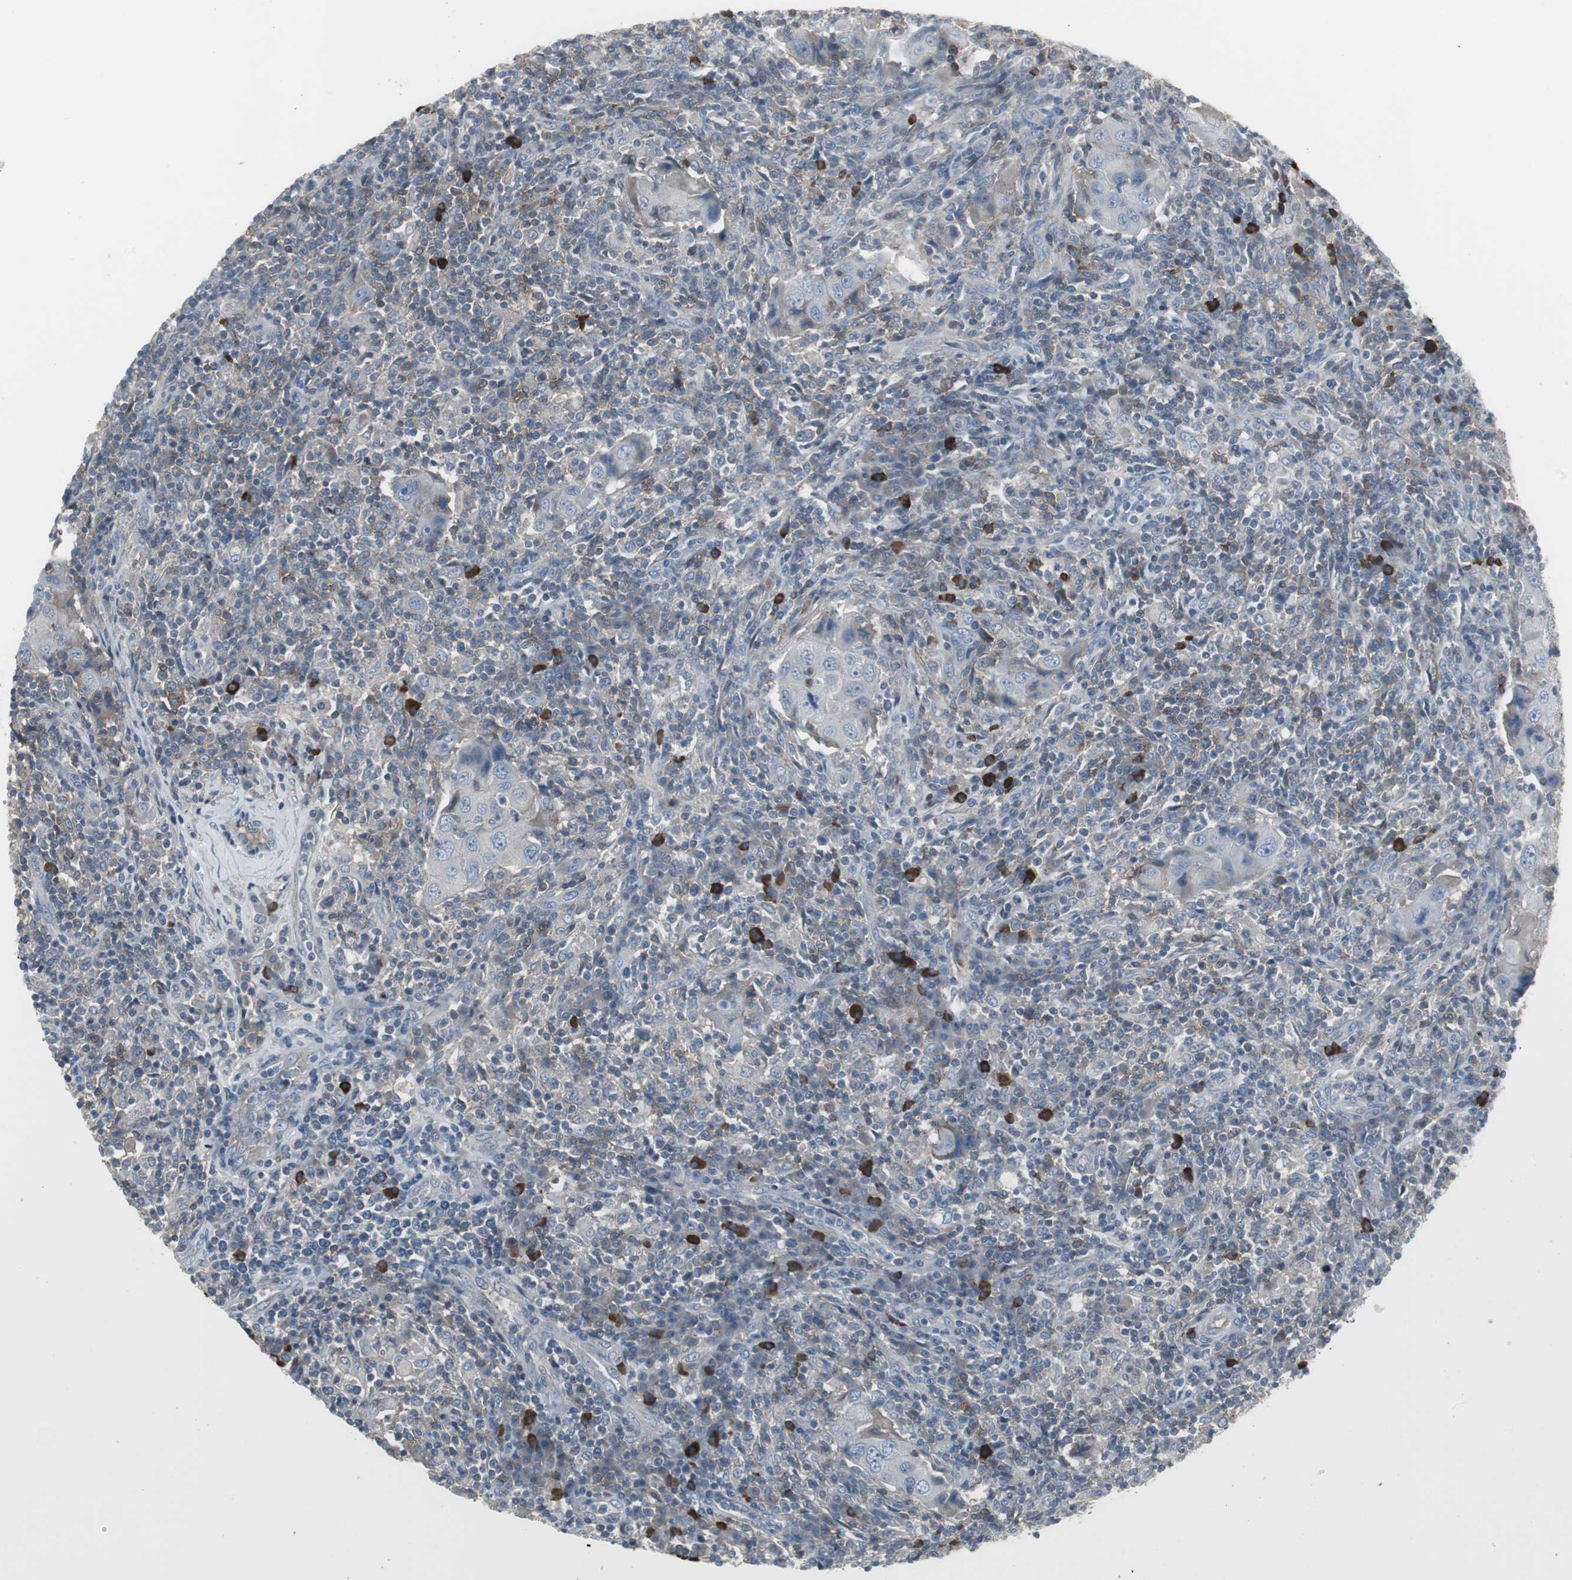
{"staining": {"intensity": "strong", "quantity": "<25%", "location": "cytoplasmic/membranous"}, "tissue": "lymph node", "cell_type": "Germinal center cells", "image_type": "normal", "snomed": [{"axis": "morphology", "description": "Normal tissue, NOS"}, {"axis": "morphology", "description": "Squamous cell carcinoma, metastatic, NOS"}, {"axis": "topography", "description": "Lymph node"}], "caption": "Protein expression analysis of normal lymph node demonstrates strong cytoplasmic/membranous staining in about <25% of germinal center cells.", "gene": "ZSCAN32", "patient": {"sex": "female", "age": 53}}